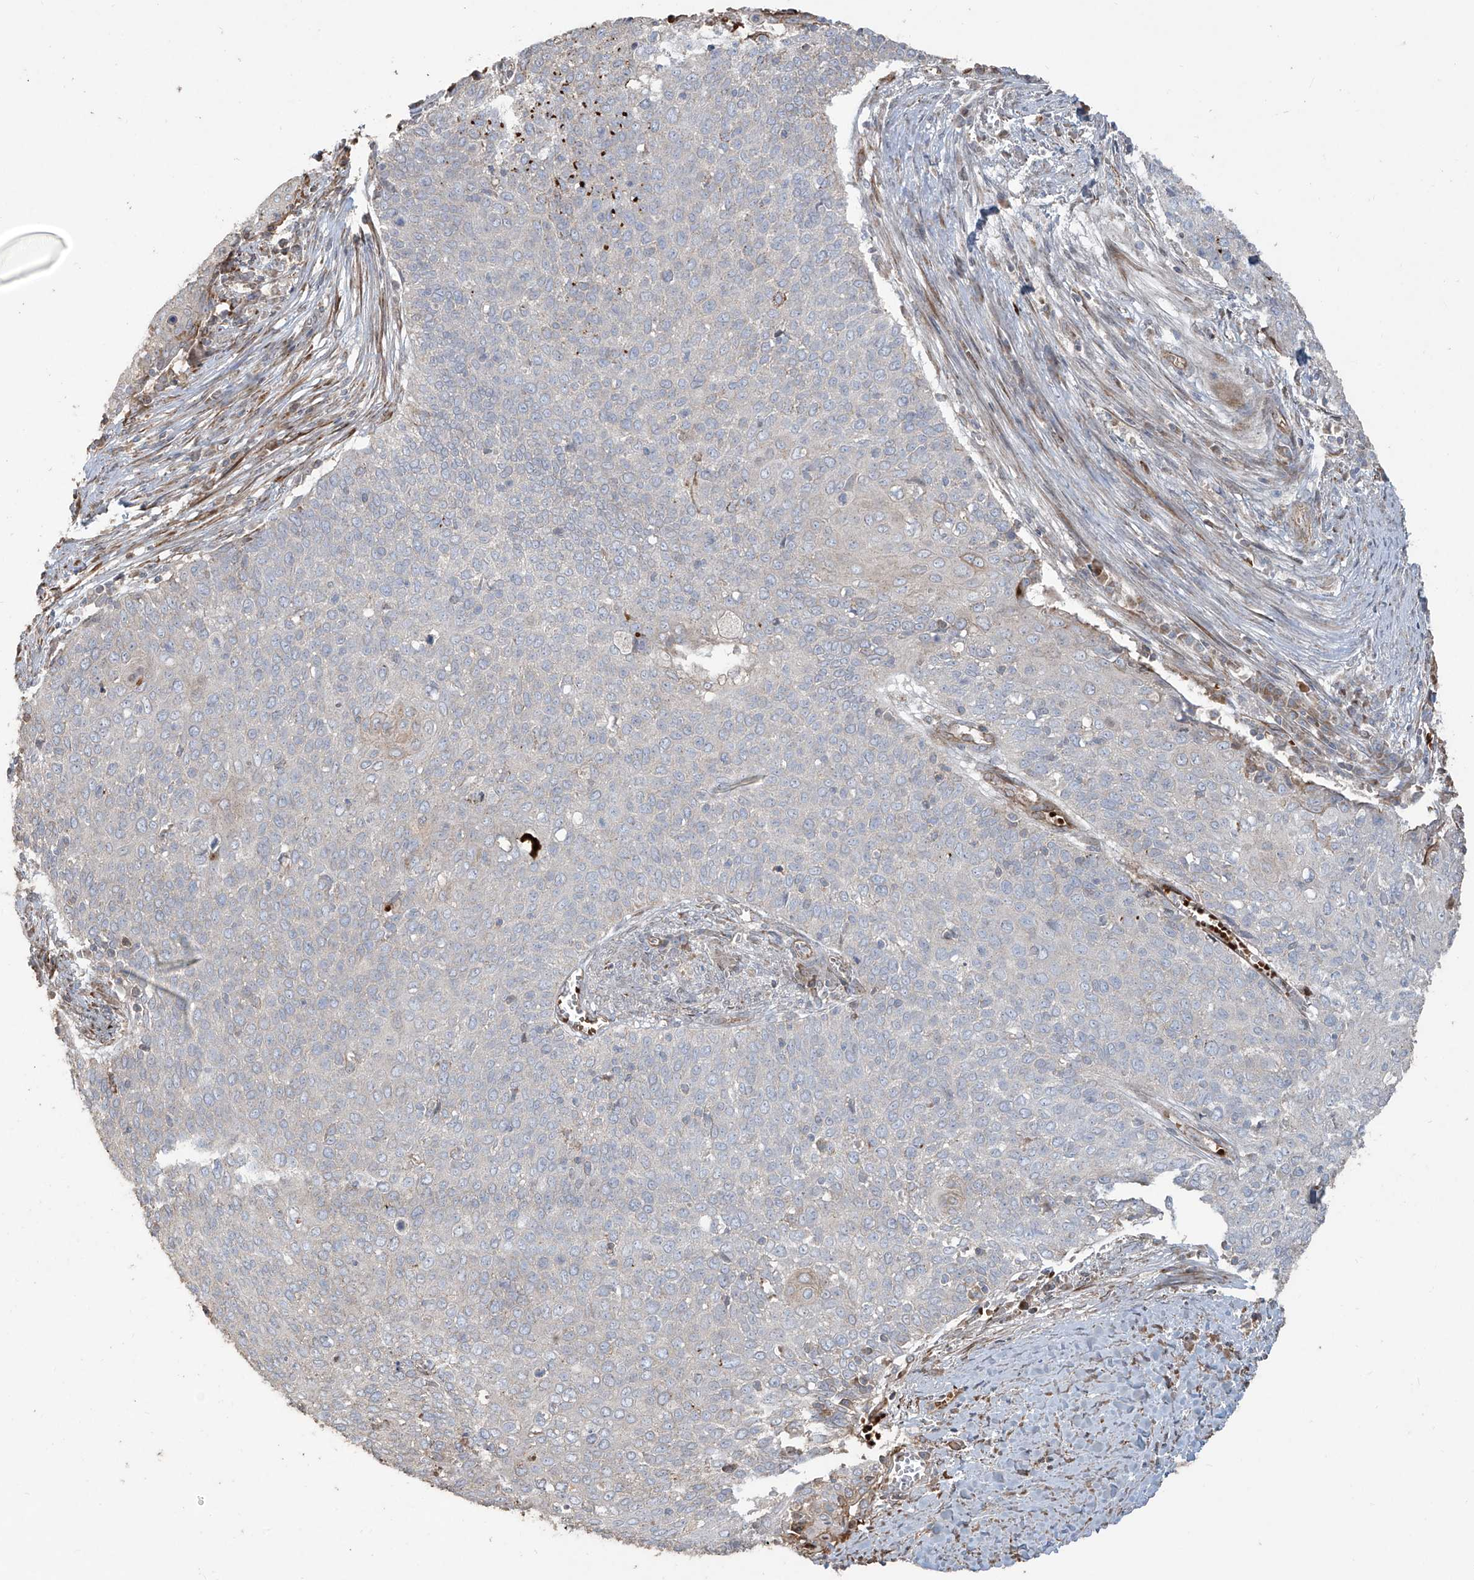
{"staining": {"intensity": "negative", "quantity": "none", "location": "none"}, "tissue": "cervical cancer", "cell_type": "Tumor cells", "image_type": "cancer", "snomed": [{"axis": "morphology", "description": "Squamous cell carcinoma, NOS"}, {"axis": "topography", "description": "Cervix"}], "caption": "DAB (3,3'-diaminobenzidine) immunohistochemical staining of human cervical cancer (squamous cell carcinoma) demonstrates no significant expression in tumor cells.", "gene": "ABTB1", "patient": {"sex": "female", "age": 39}}